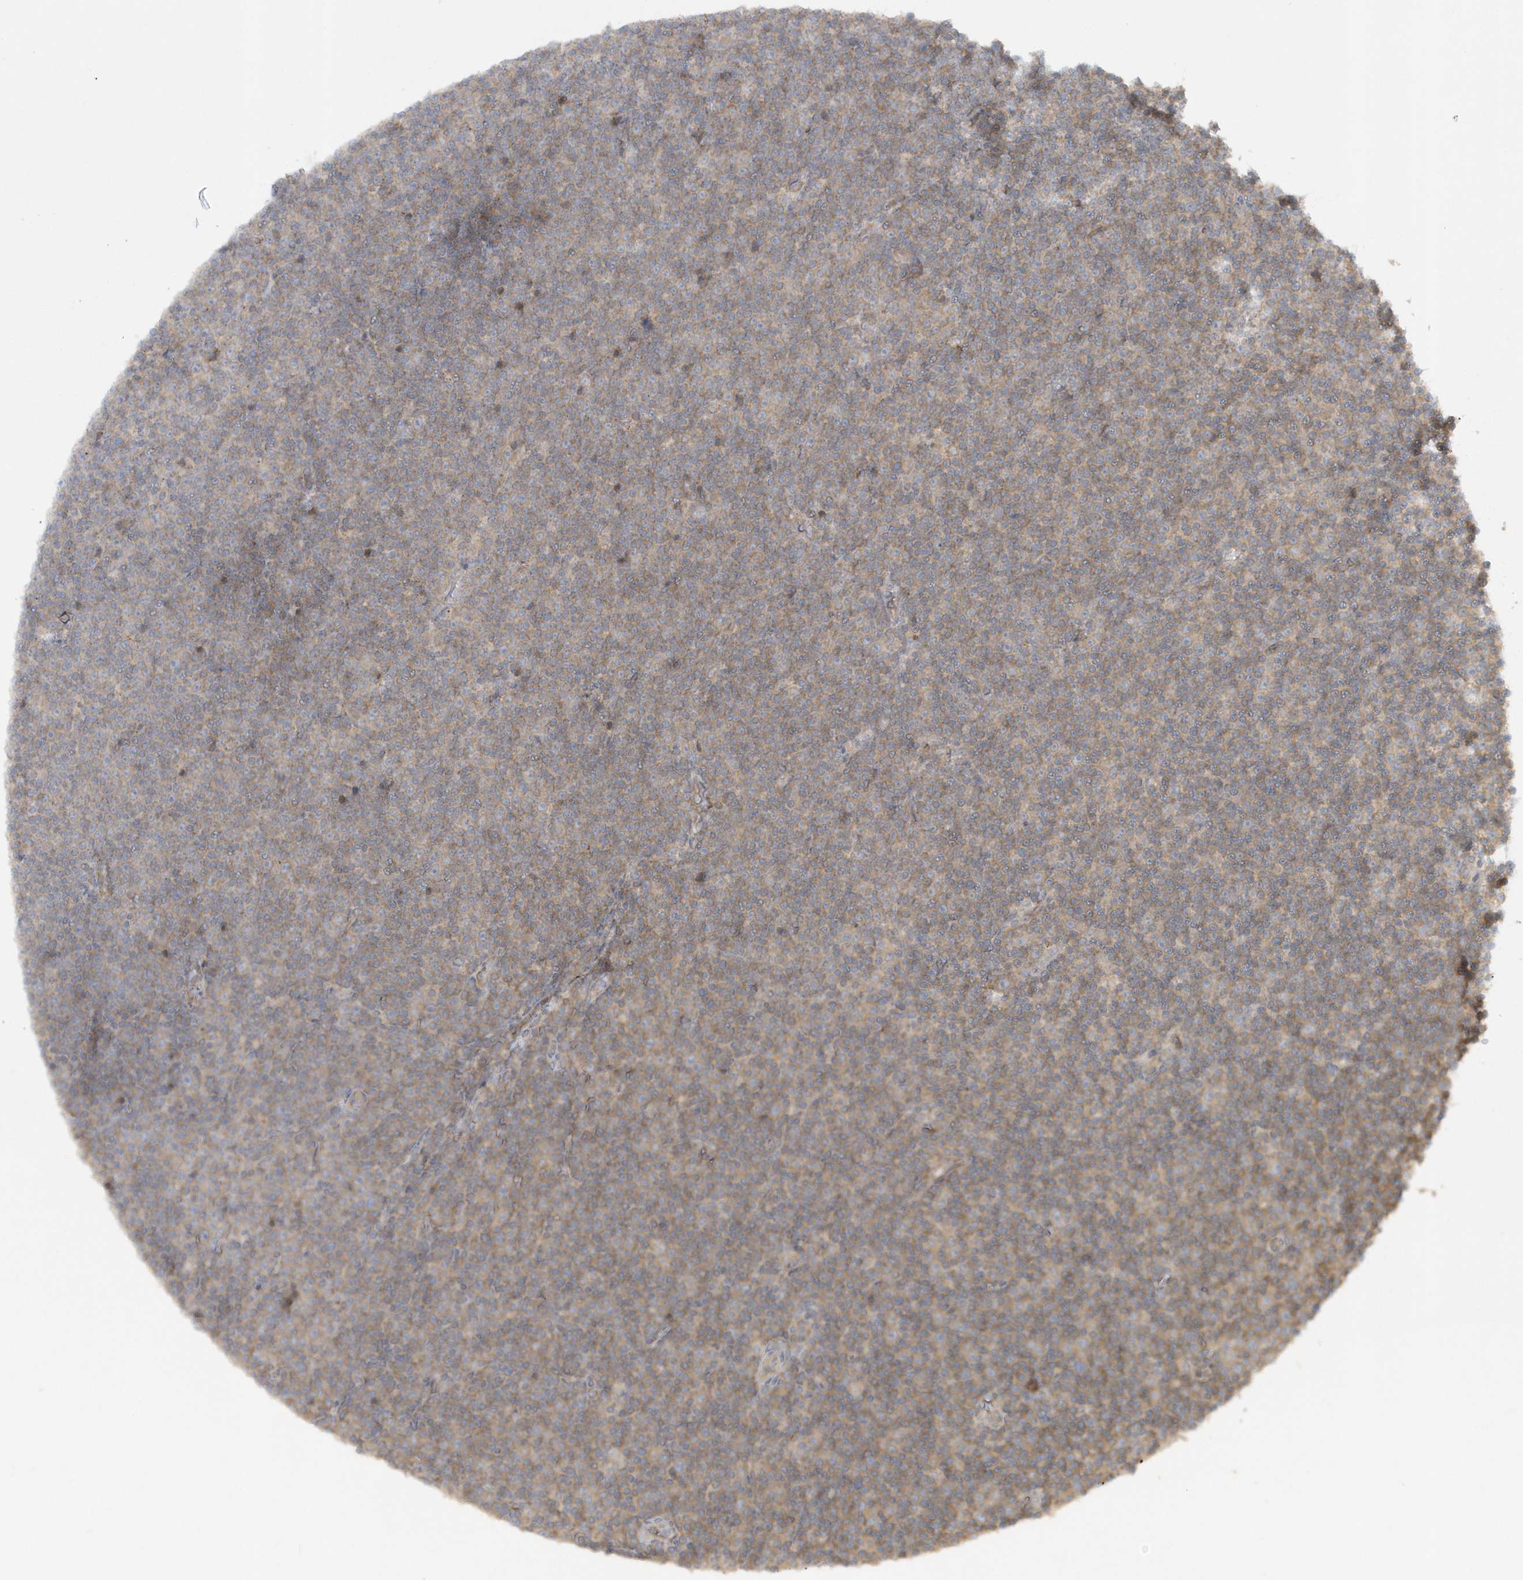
{"staining": {"intensity": "moderate", "quantity": ">75%", "location": "cytoplasmic/membranous"}, "tissue": "lymphoma", "cell_type": "Tumor cells", "image_type": "cancer", "snomed": [{"axis": "morphology", "description": "Malignant lymphoma, non-Hodgkin's type, Low grade"}, {"axis": "topography", "description": "Lymph node"}], "caption": "A brown stain labels moderate cytoplasmic/membranous expression of a protein in malignant lymphoma, non-Hodgkin's type (low-grade) tumor cells.", "gene": "STIM2", "patient": {"sex": "female", "age": 67}}